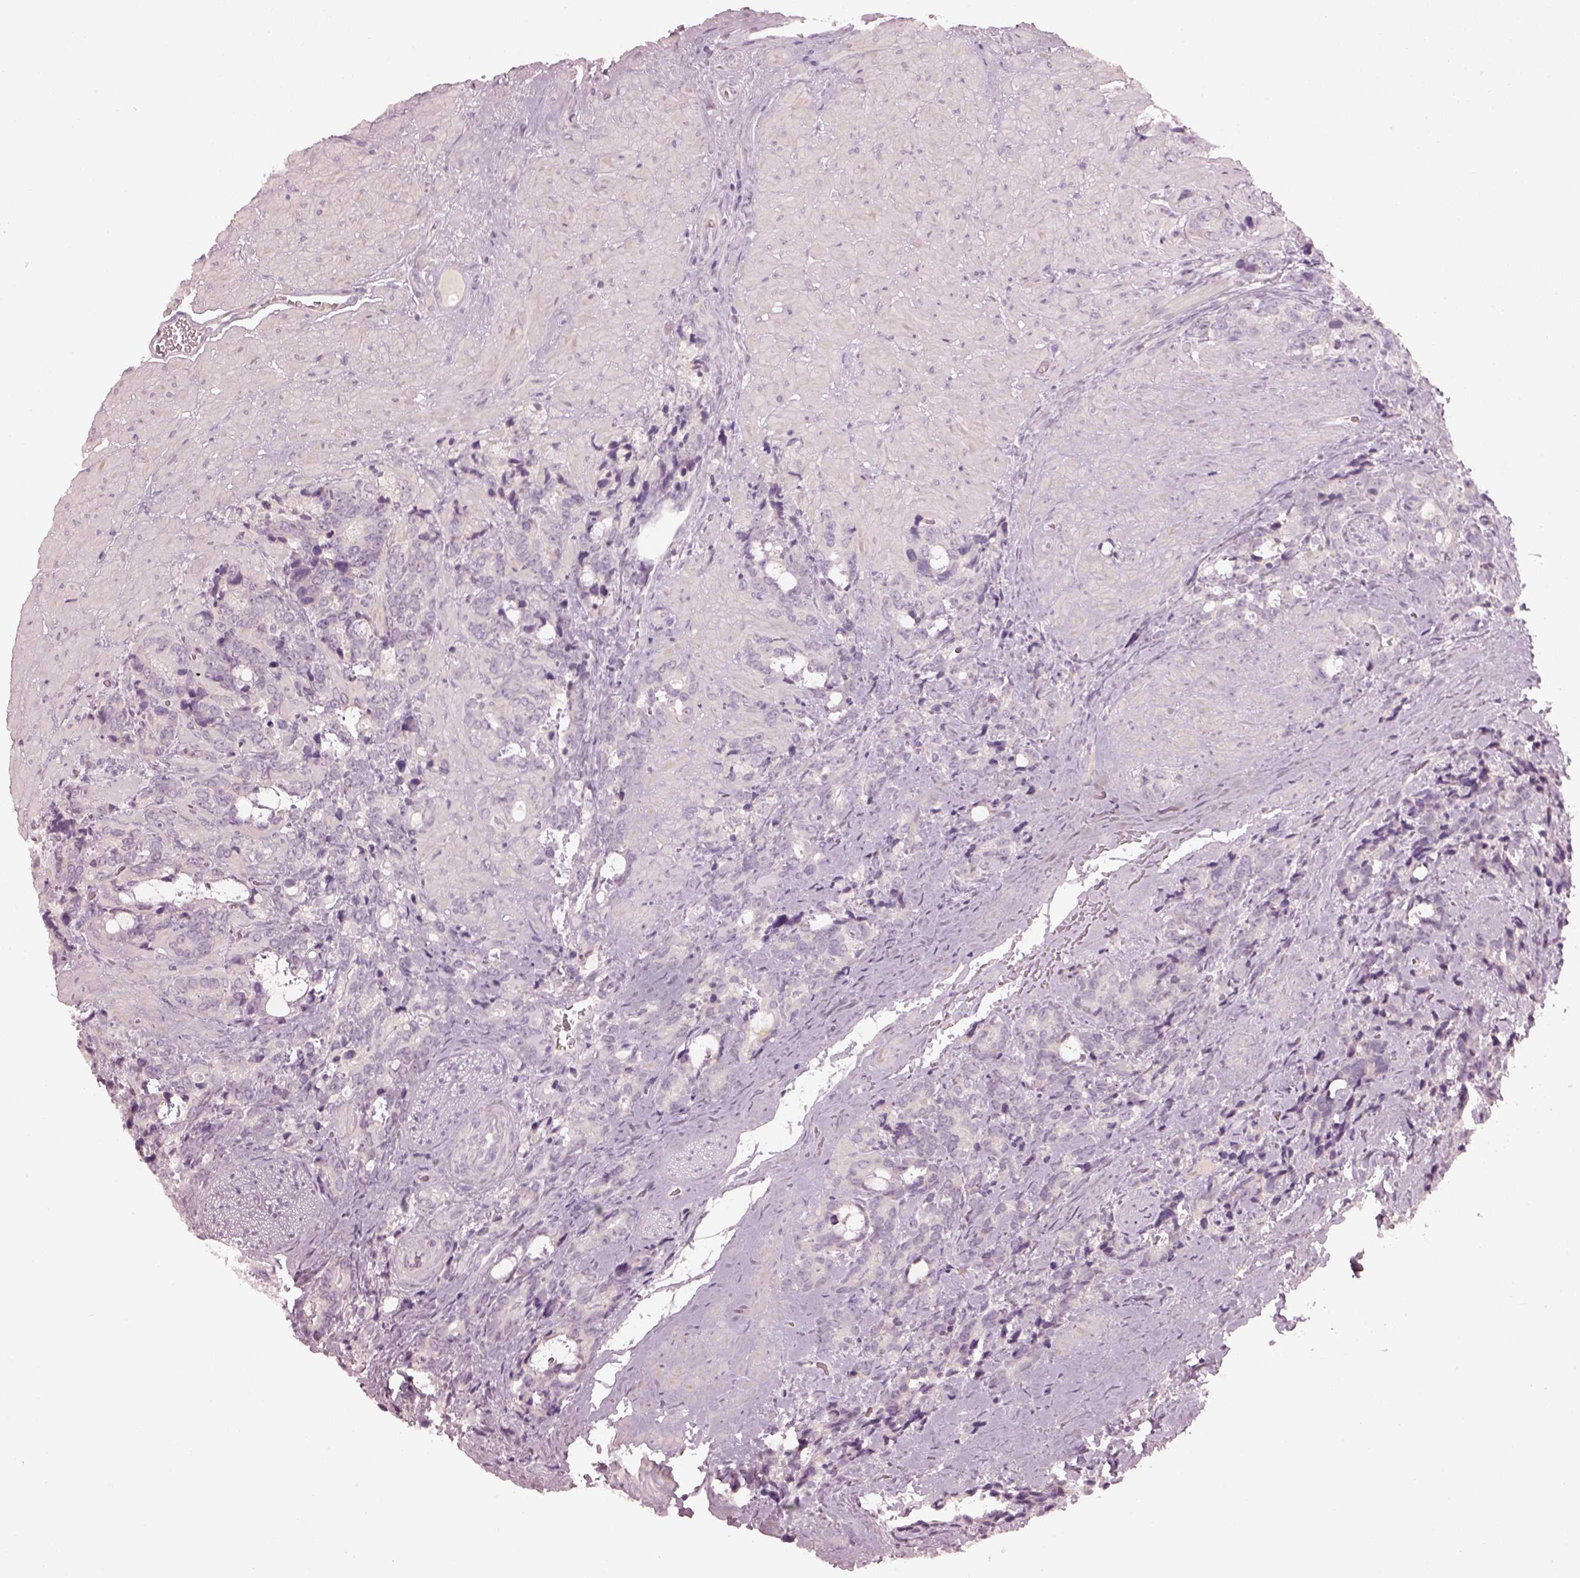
{"staining": {"intensity": "negative", "quantity": "none", "location": "none"}, "tissue": "prostate cancer", "cell_type": "Tumor cells", "image_type": "cancer", "snomed": [{"axis": "morphology", "description": "Adenocarcinoma, High grade"}, {"axis": "topography", "description": "Prostate"}], "caption": "The histopathology image displays no significant expression in tumor cells of prostate cancer (high-grade adenocarcinoma).", "gene": "SPATA6L", "patient": {"sex": "male", "age": 74}}